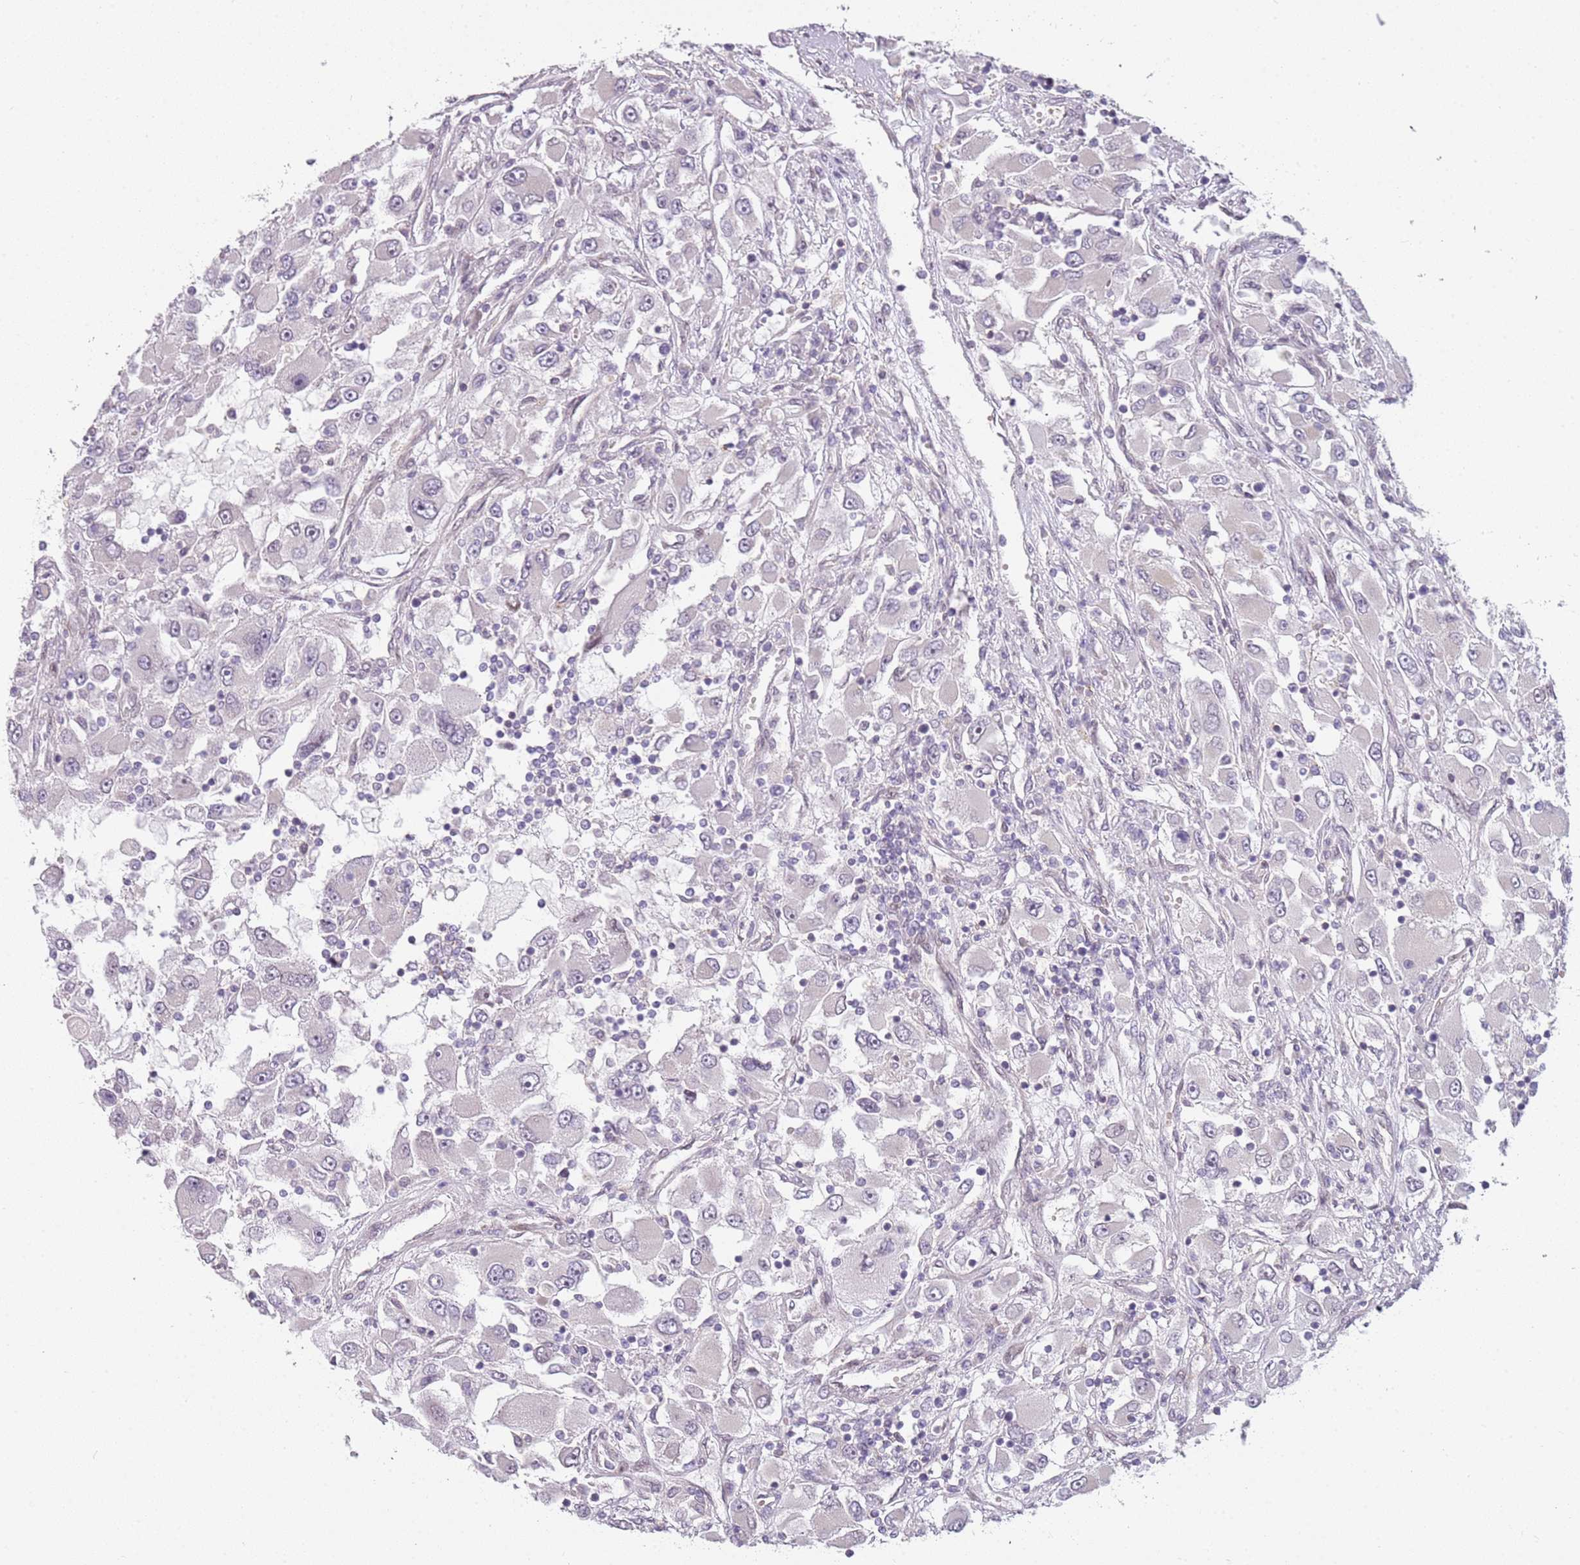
{"staining": {"intensity": "negative", "quantity": "none", "location": "none"}, "tissue": "renal cancer", "cell_type": "Tumor cells", "image_type": "cancer", "snomed": [{"axis": "morphology", "description": "Adenocarcinoma, NOS"}, {"axis": "topography", "description": "Kidney"}], "caption": "Immunohistochemical staining of renal cancer exhibits no significant positivity in tumor cells. Nuclei are stained in blue.", "gene": "DEFB116", "patient": {"sex": "female", "age": 52}}